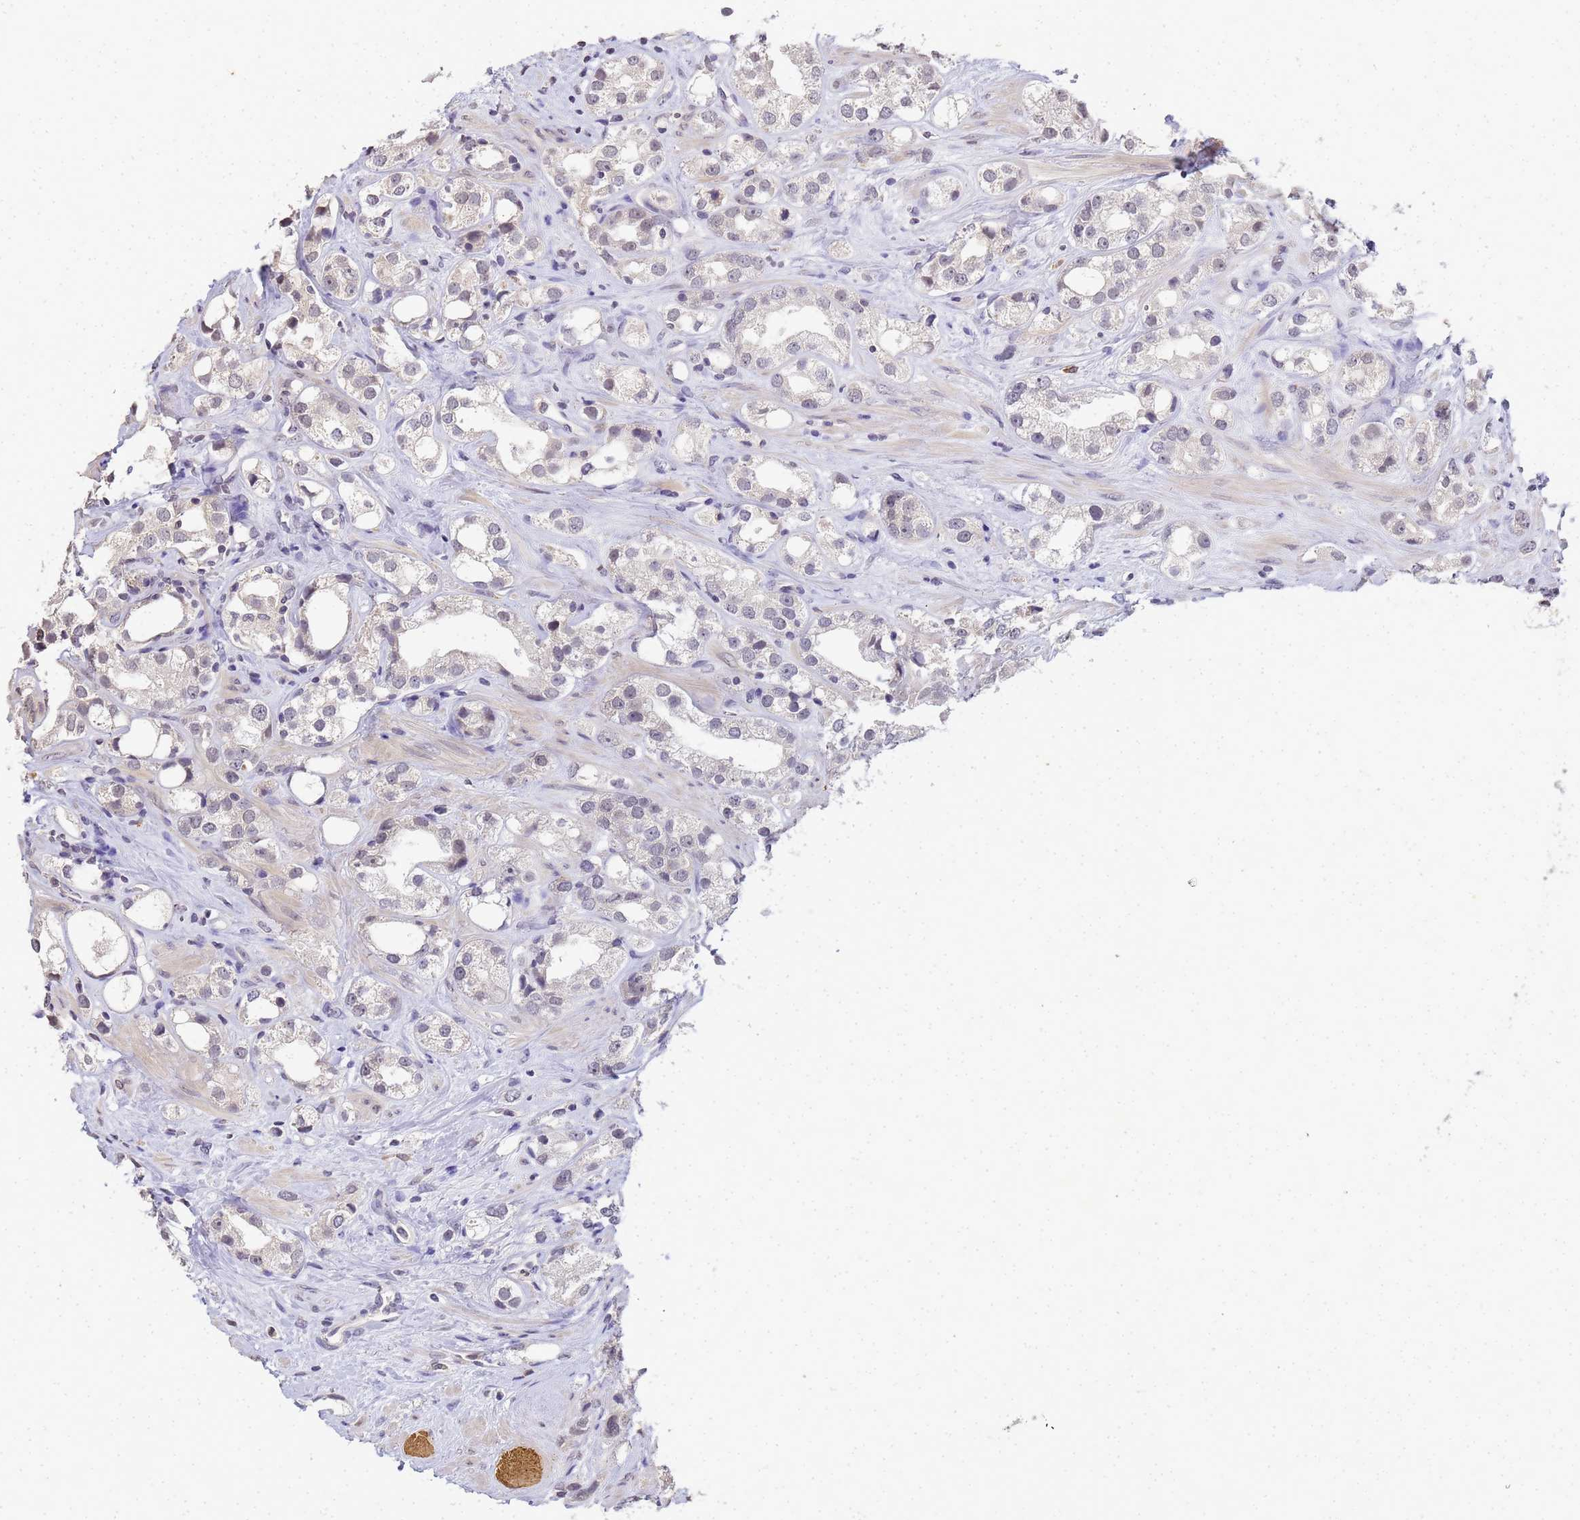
{"staining": {"intensity": "negative", "quantity": "none", "location": "none"}, "tissue": "prostate cancer", "cell_type": "Tumor cells", "image_type": "cancer", "snomed": [{"axis": "morphology", "description": "Adenocarcinoma, NOS"}, {"axis": "topography", "description": "Prostate"}], "caption": "DAB (3,3'-diaminobenzidine) immunohistochemical staining of human adenocarcinoma (prostate) displays no significant expression in tumor cells.", "gene": "MYL7", "patient": {"sex": "male", "age": 79}}